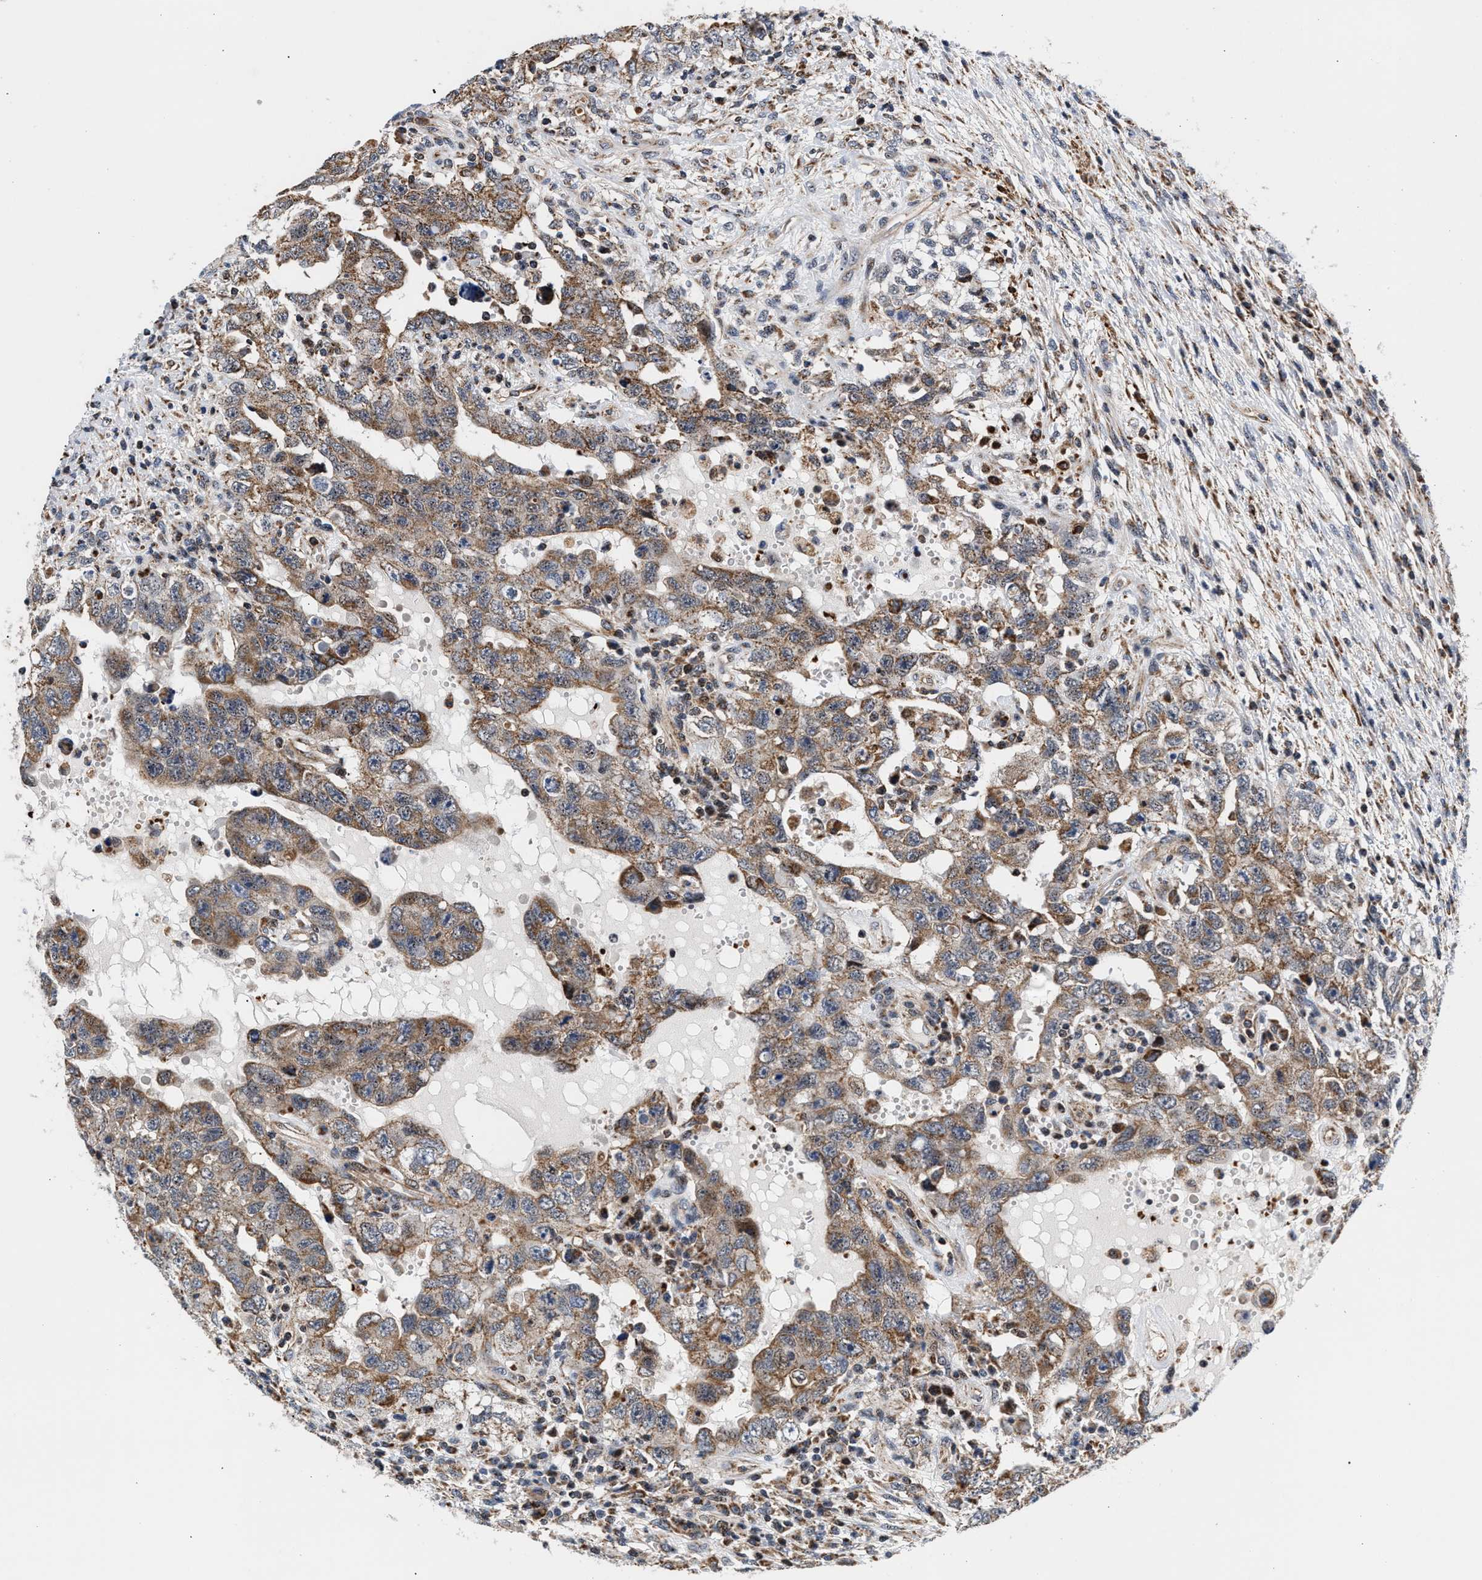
{"staining": {"intensity": "moderate", "quantity": ">75%", "location": "cytoplasmic/membranous"}, "tissue": "testis cancer", "cell_type": "Tumor cells", "image_type": "cancer", "snomed": [{"axis": "morphology", "description": "Carcinoma, Embryonal, NOS"}, {"axis": "topography", "description": "Testis"}], "caption": "A high-resolution photomicrograph shows immunohistochemistry staining of testis cancer, which displays moderate cytoplasmic/membranous positivity in about >75% of tumor cells.", "gene": "SGK1", "patient": {"sex": "male", "age": 26}}